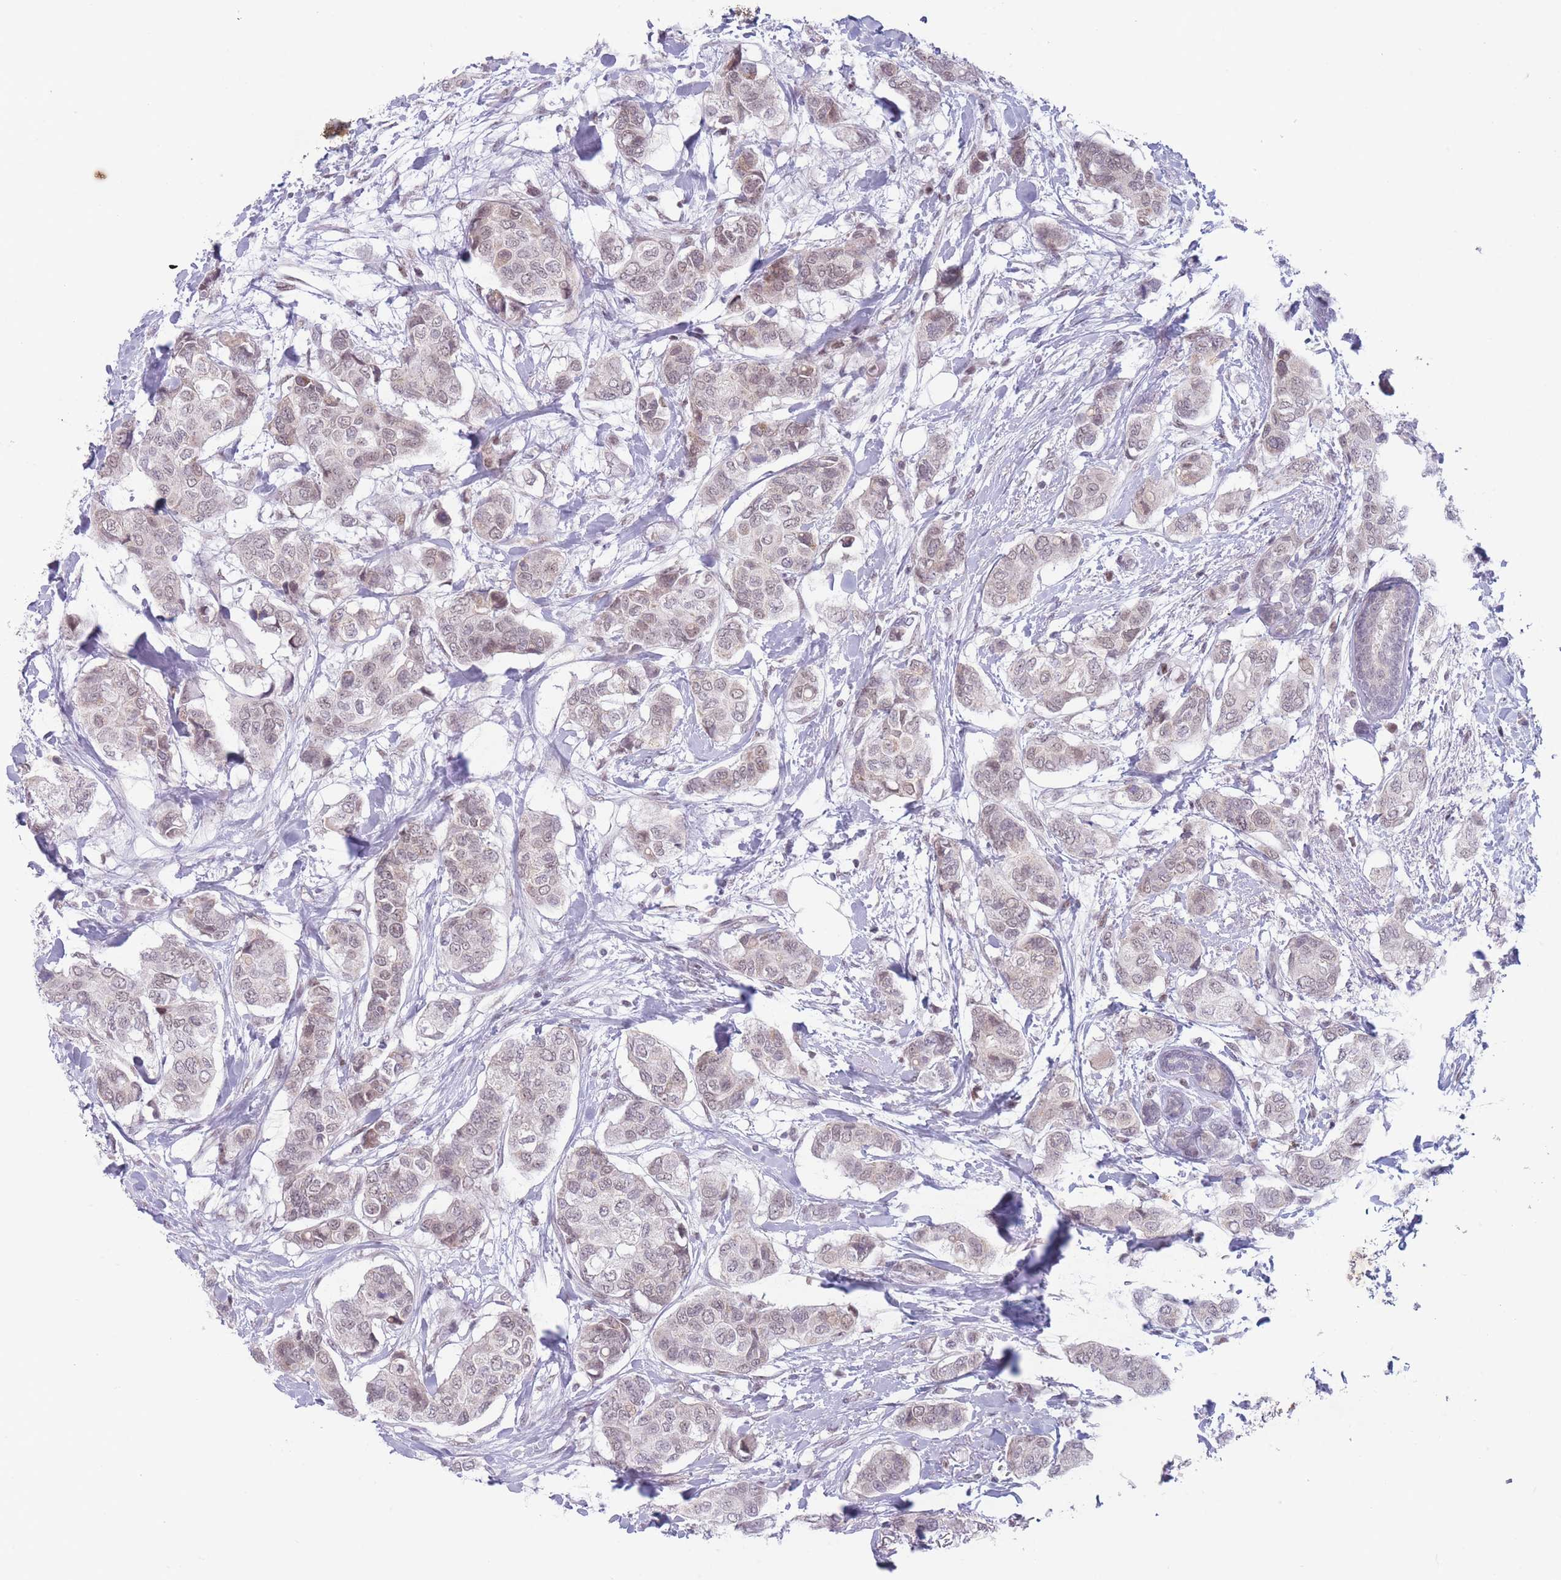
{"staining": {"intensity": "negative", "quantity": "none", "location": "none"}, "tissue": "breast cancer", "cell_type": "Tumor cells", "image_type": "cancer", "snomed": [{"axis": "morphology", "description": "Lobular carcinoma"}, {"axis": "topography", "description": "Breast"}], "caption": "High power microscopy micrograph of an IHC histopathology image of breast lobular carcinoma, revealing no significant positivity in tumor cells.", "gene": "ARID3B", "patient": {"sex": "female", "age": 51}}